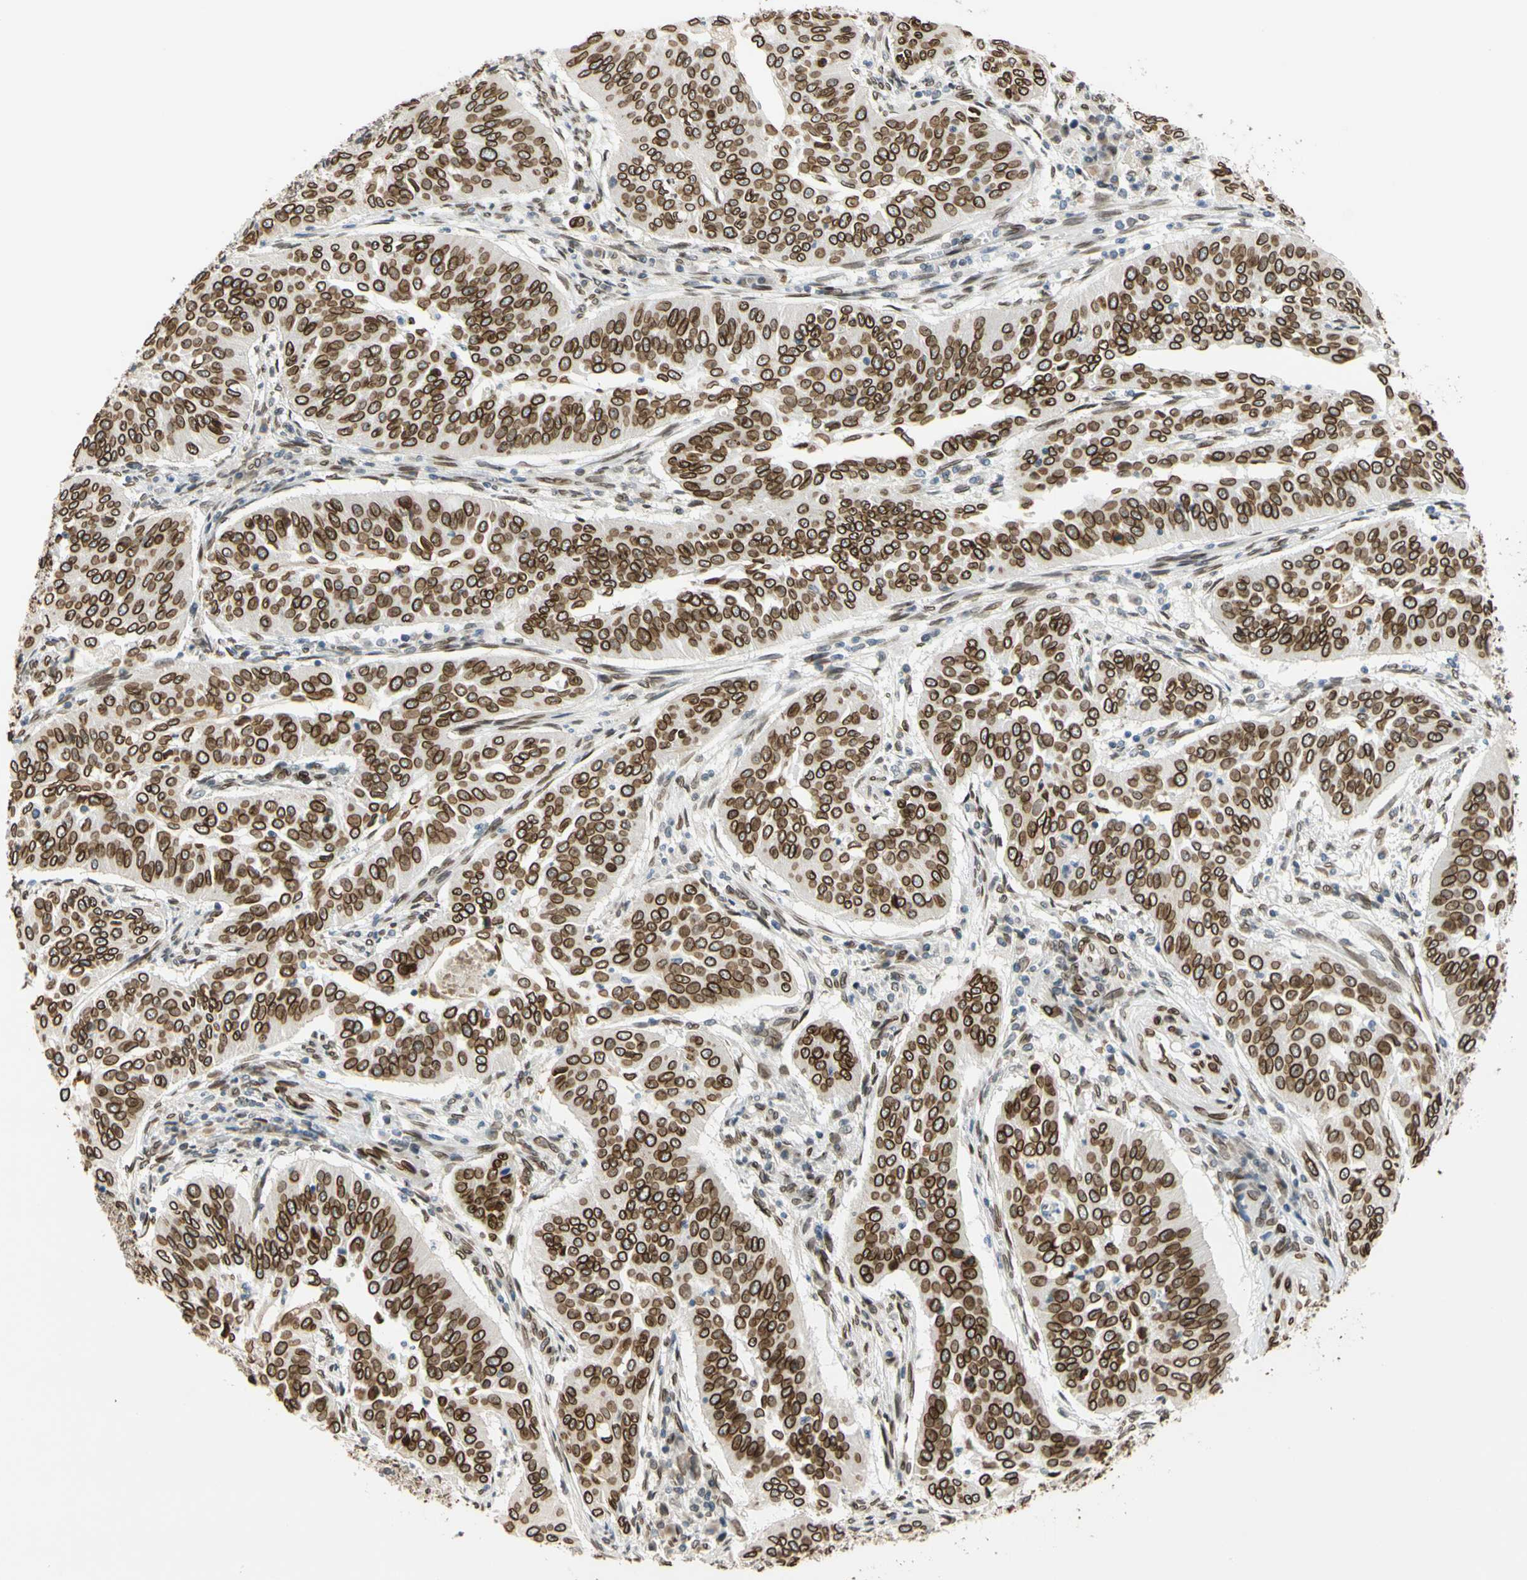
{"staining": {"intensity": "strong", "quantity": ">75%", "location": "cytoplasmic/membranous,nuclear"}, "tissue": "cervical cancer", "cell_type": "Tumor cells", "image_type": "cancer", "snomed": [{"axis": "morphology", "description": "Normal tissue, NOS"}, {"axis": "morphology", "description": "Squamous cell carcinoma, NOS"}, {"axis": "topography", "description": "Cervix"}], "caption": "Immunohistochemical staining of human squamous cell carcinoma (cervical) demonstrates high levels of strong cytoplasmic/membranous and nuclear protein staining in about >75% of tumor cells.", "gene": "SUN1", "patient": {"sex": "female", "age": 39}}